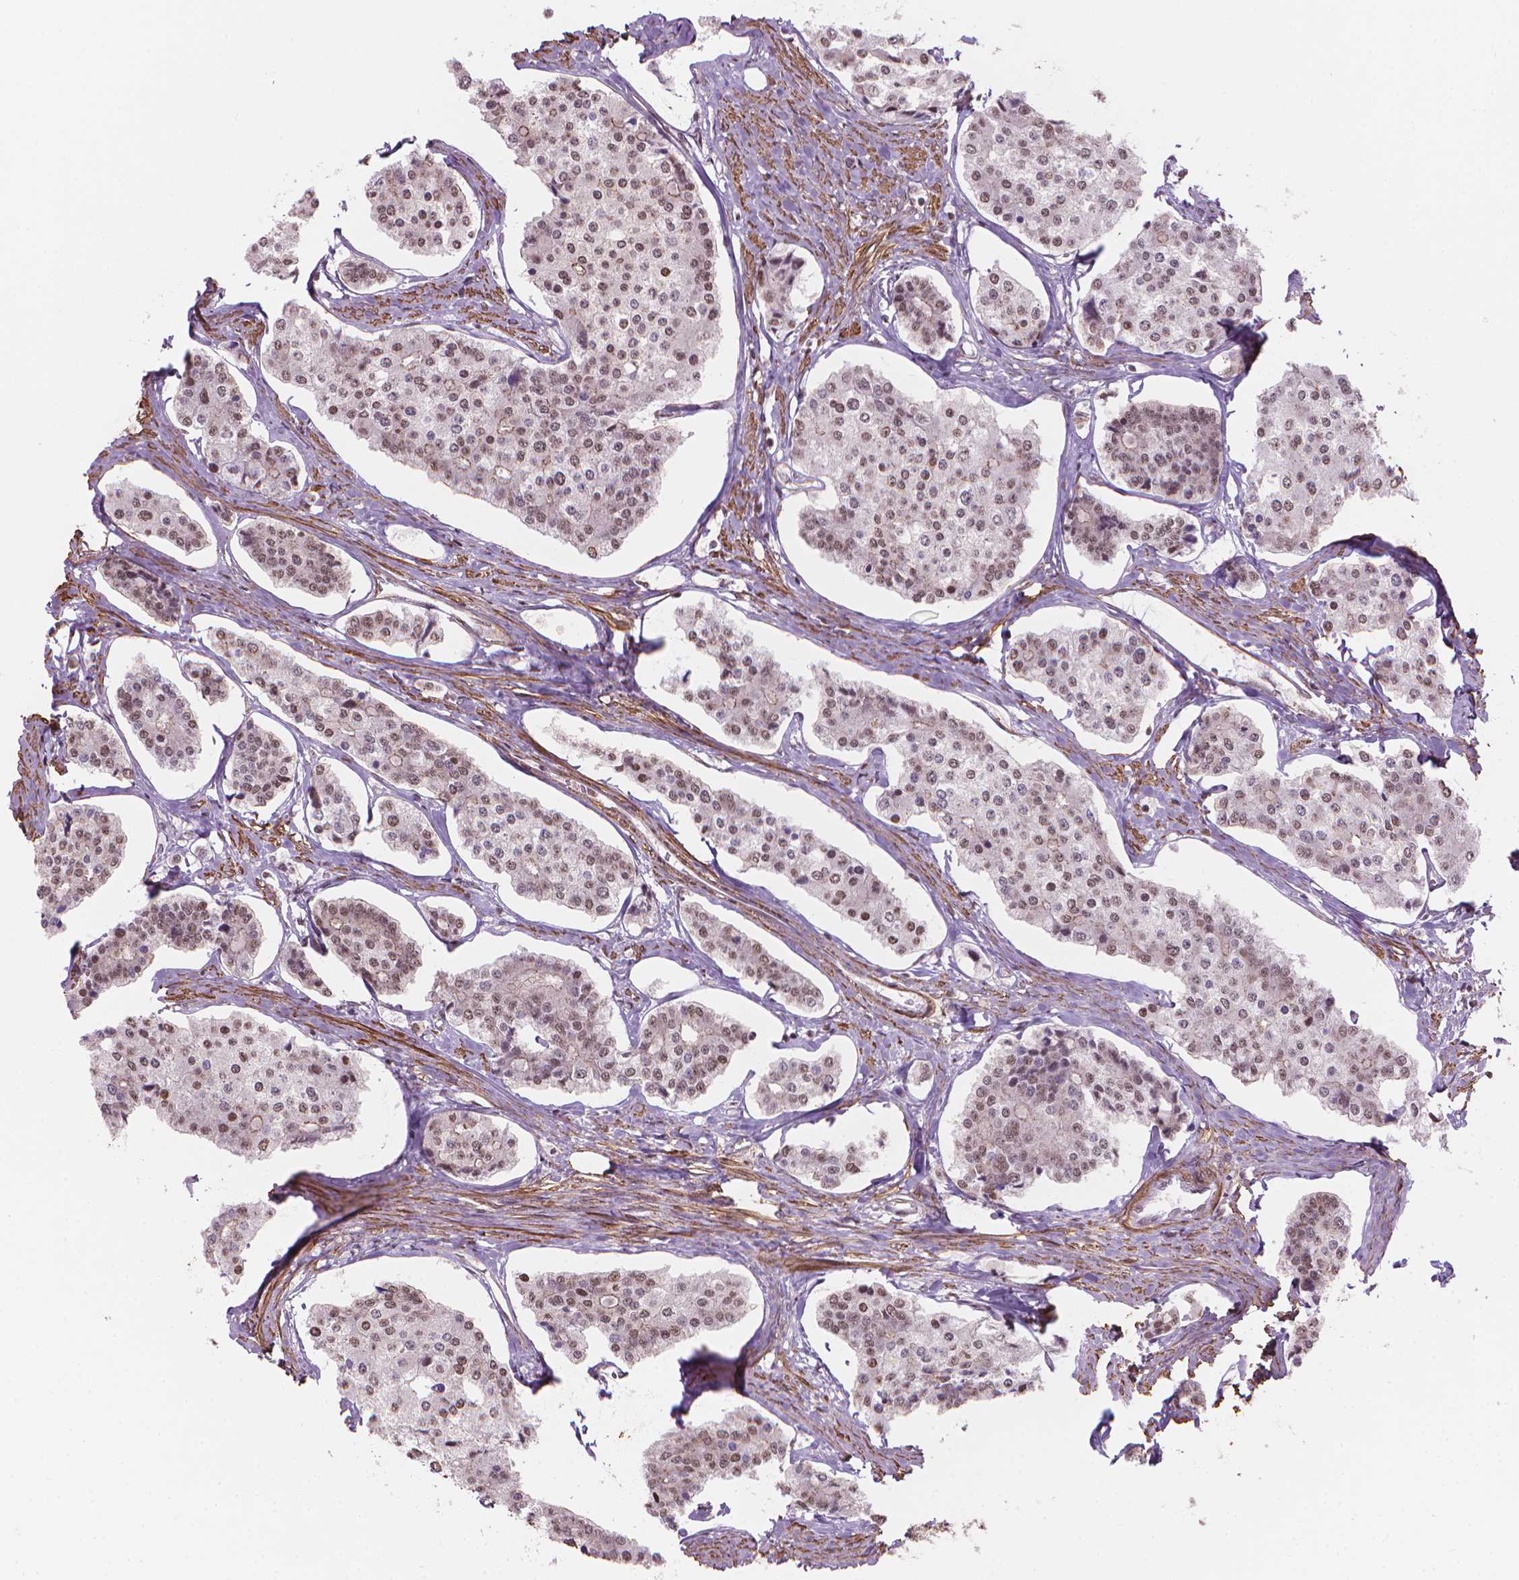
{"staining": {"intensity": "moderate", "quantity": "25%-75%", "location": "nuclear"}, "tissue": "carcinoid", "cell_type": "Tumor cells", "image_type": "cancer", "snomed": [{"axis": "morphology", "description": "Carcinoid, malignant, NOS"}, {"axis": "topography", "description": "Small intestine"}], "caption": "Tumor cells demonstrate moderate nuclear positivity in approximately 25%-75% of cells in carcinoid.", "gene": "HOXD4", "patient": {"sex": "female", "age": 65}}